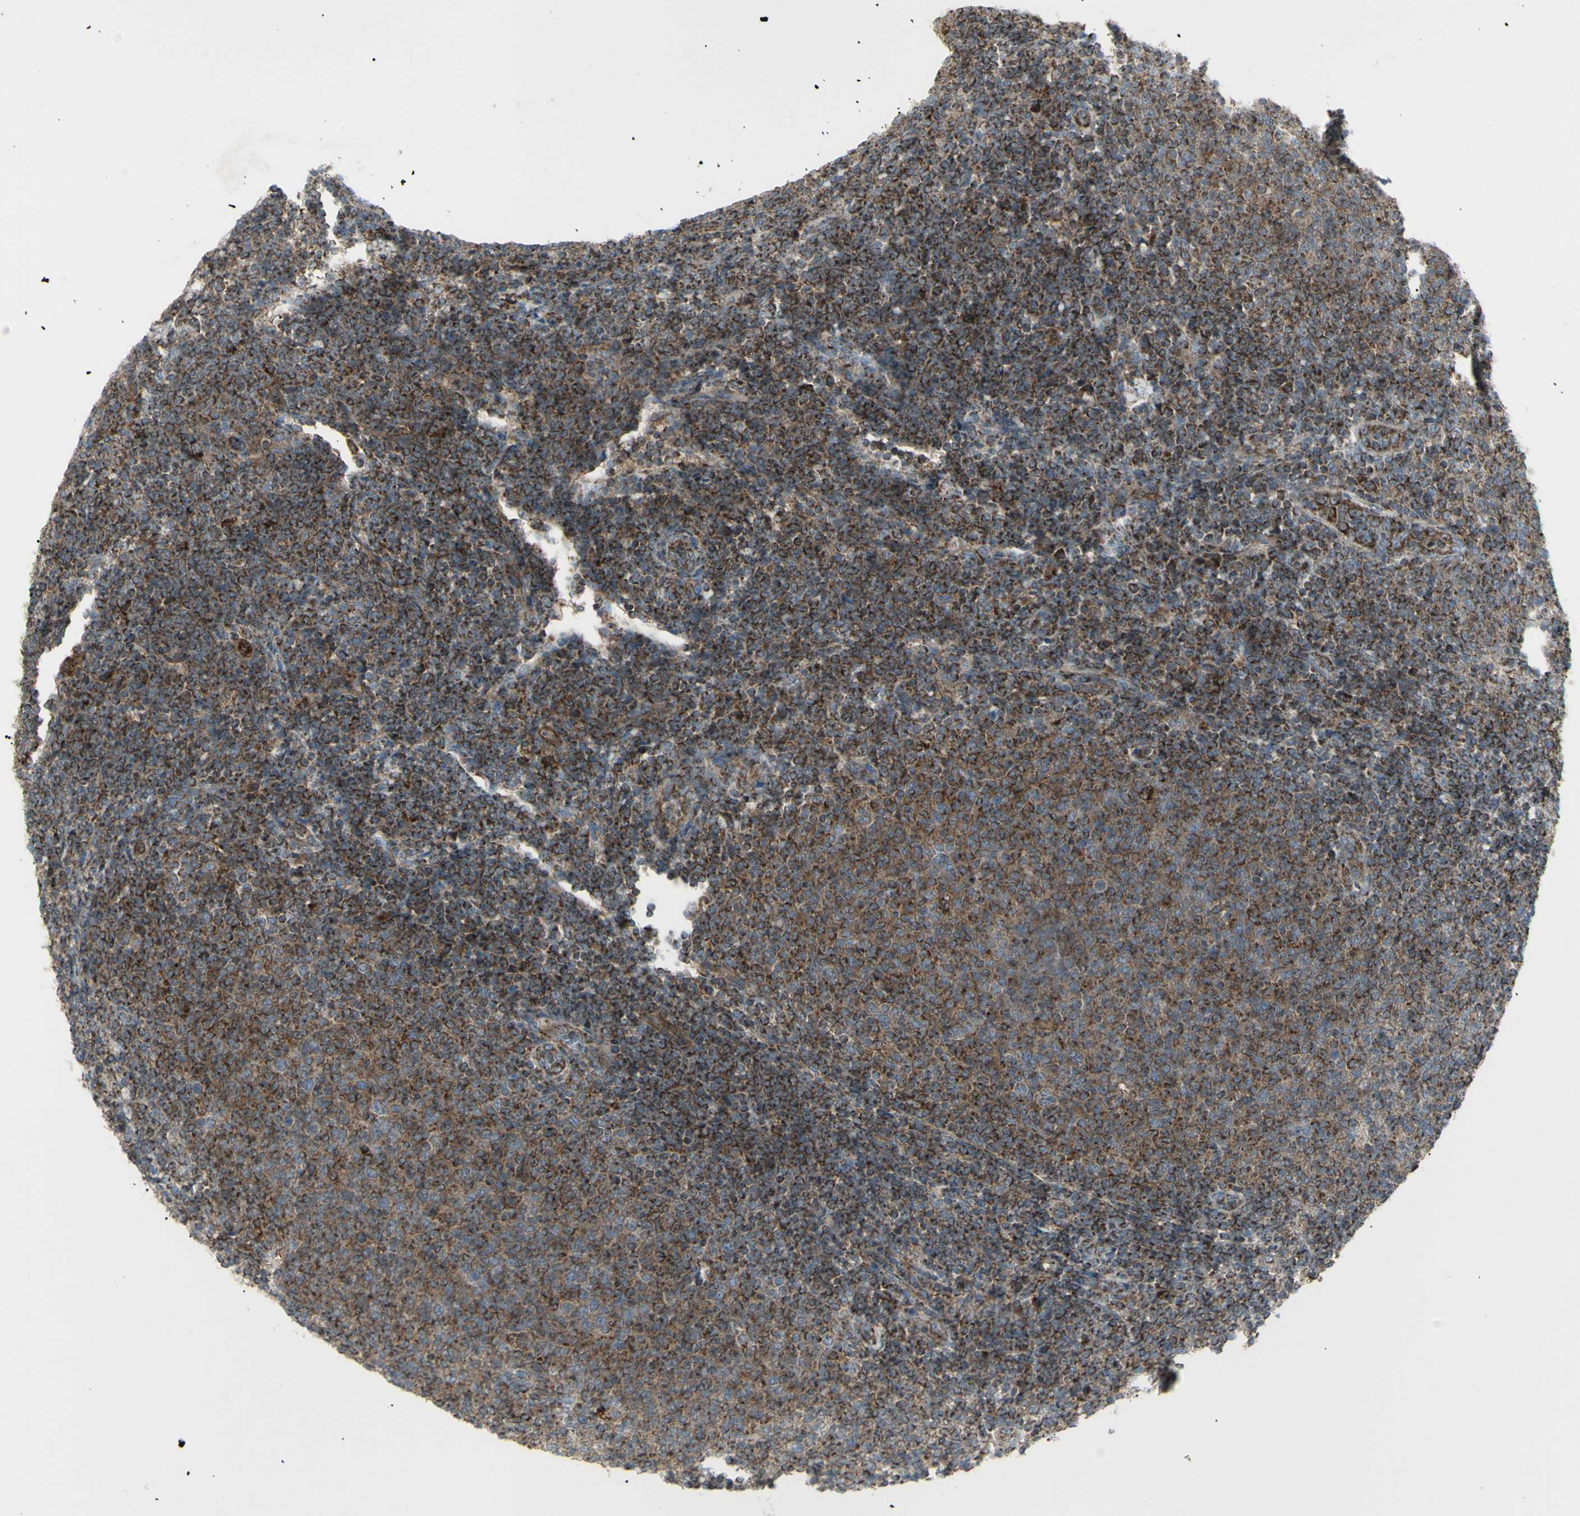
{"staining": {"intensity": "strong", "quantity": ">75%", "location": "cytoplasmic/membranous"}, "tissue": "lymphoma", "cell_type": "Tumor cells", "image_type": "cancer", "snomed": [{"axis": "morphology", "description": "Malignant lymphoma, non-Hodgkin's type, Low grade"}, {"axis": "topography", "description": "Lymph node"}], "caption": "High-magnification brightfield microscopy of malignant lymphoma, non-Hodgkin's type (low-grade) stained with DAB (3,3'-diaminobenzidine) (brown) and counterstained with hematoxylin (blue). tumor cells exhibit strong cytoplasmic/membranous expression is identified in about>75% of cells.", "gene": "CYB5R1", "patient": {"sex": "male", "age": 66}}